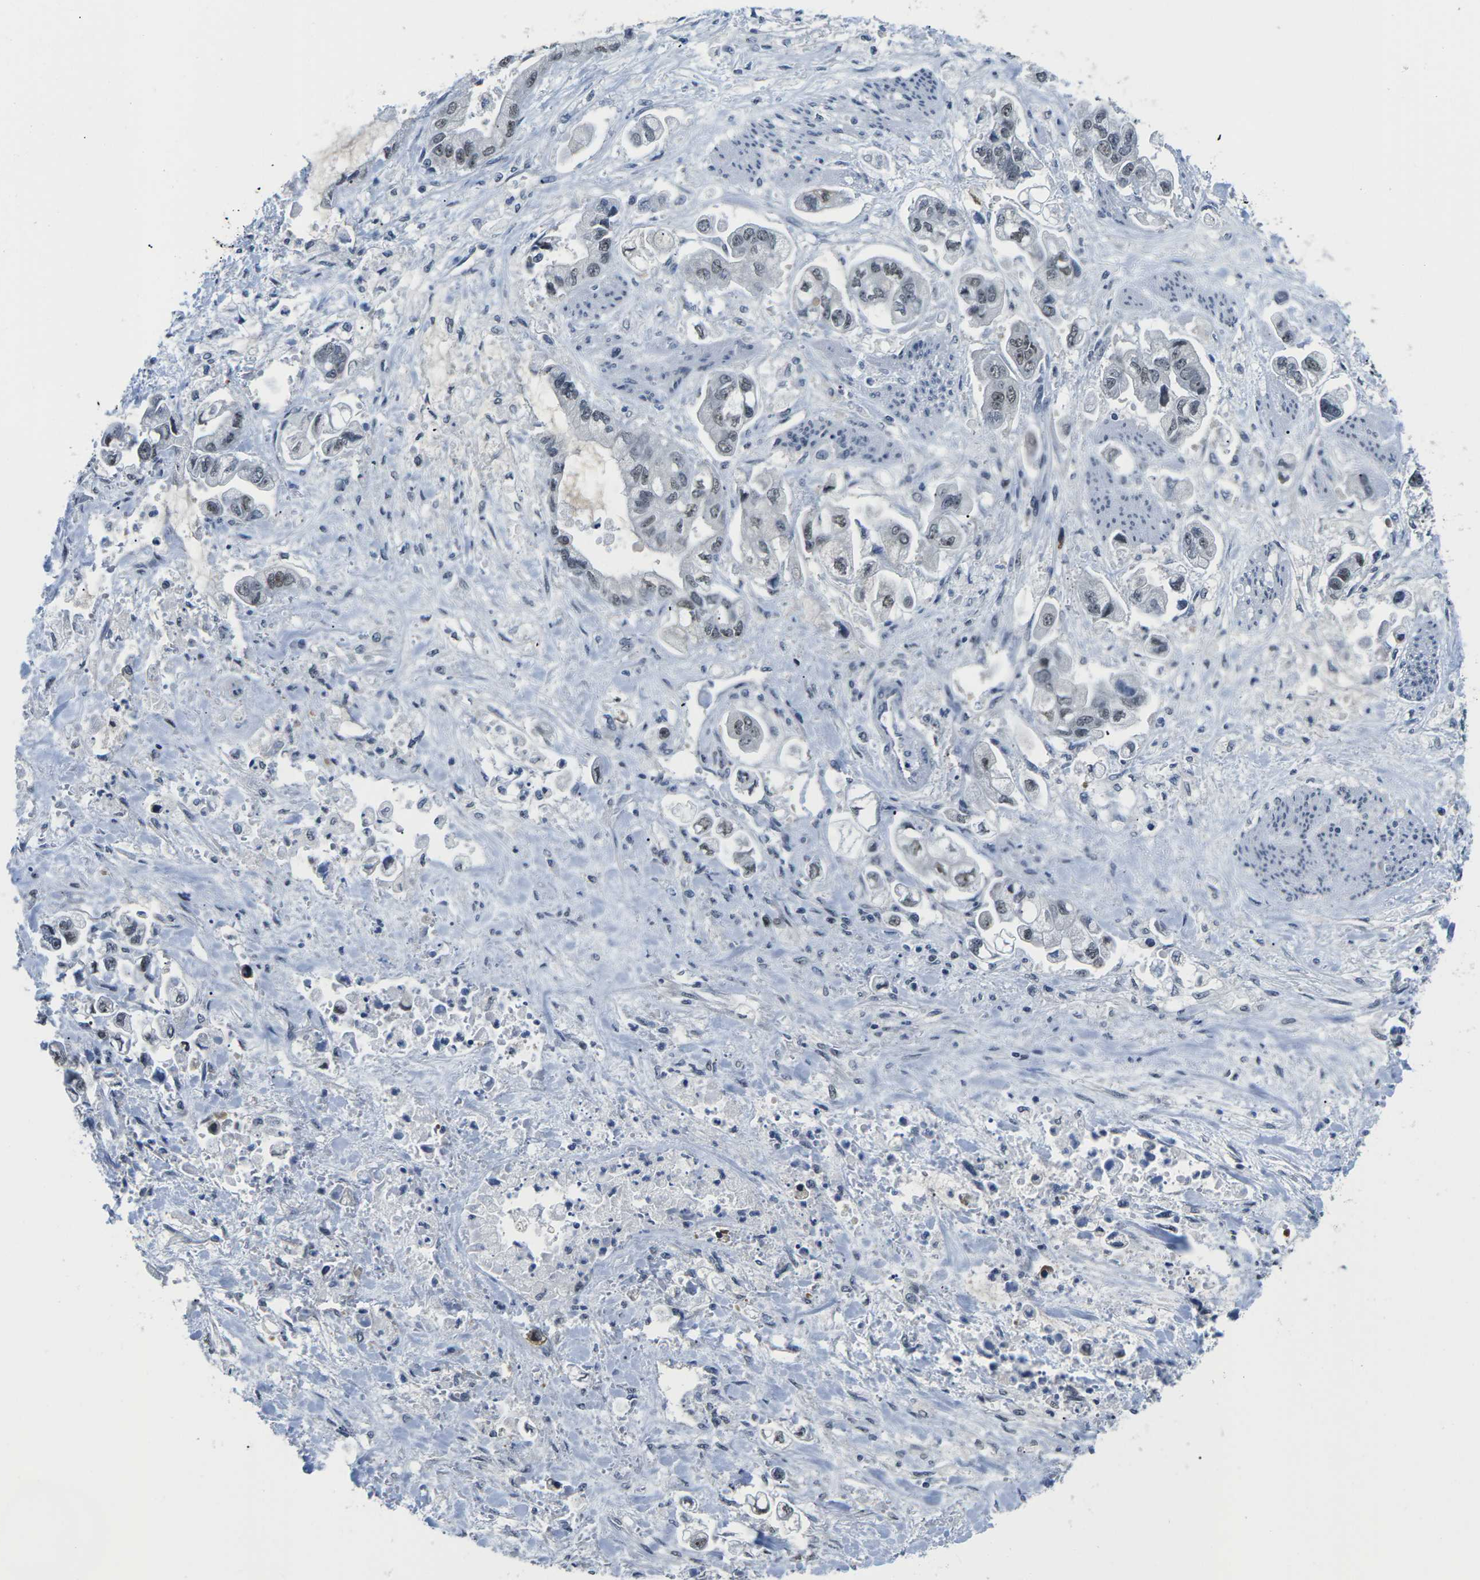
{"staining": {"intensity": "weak", "quantity": ">75%", "location": "nuclear"}, "tissue": "stomach cancer", "cell_type": "Tumor cells", "image_type": "cancer", "snomed": [{"axis": "morphology", "description": "Normal tissue, NOS"}, {"axis": "morphology", "description": "Adenocarcinoma, NOS"}, {"axis": "topography", "description": "Stomach"}], "caption": "This is a micrograph of immunohistochemistry staining of stomach cancer, which shows weak expression in the nuclear of tumor cells.", "gene": "NSRP1", "patient": {"sex": "male", "age": 62}}